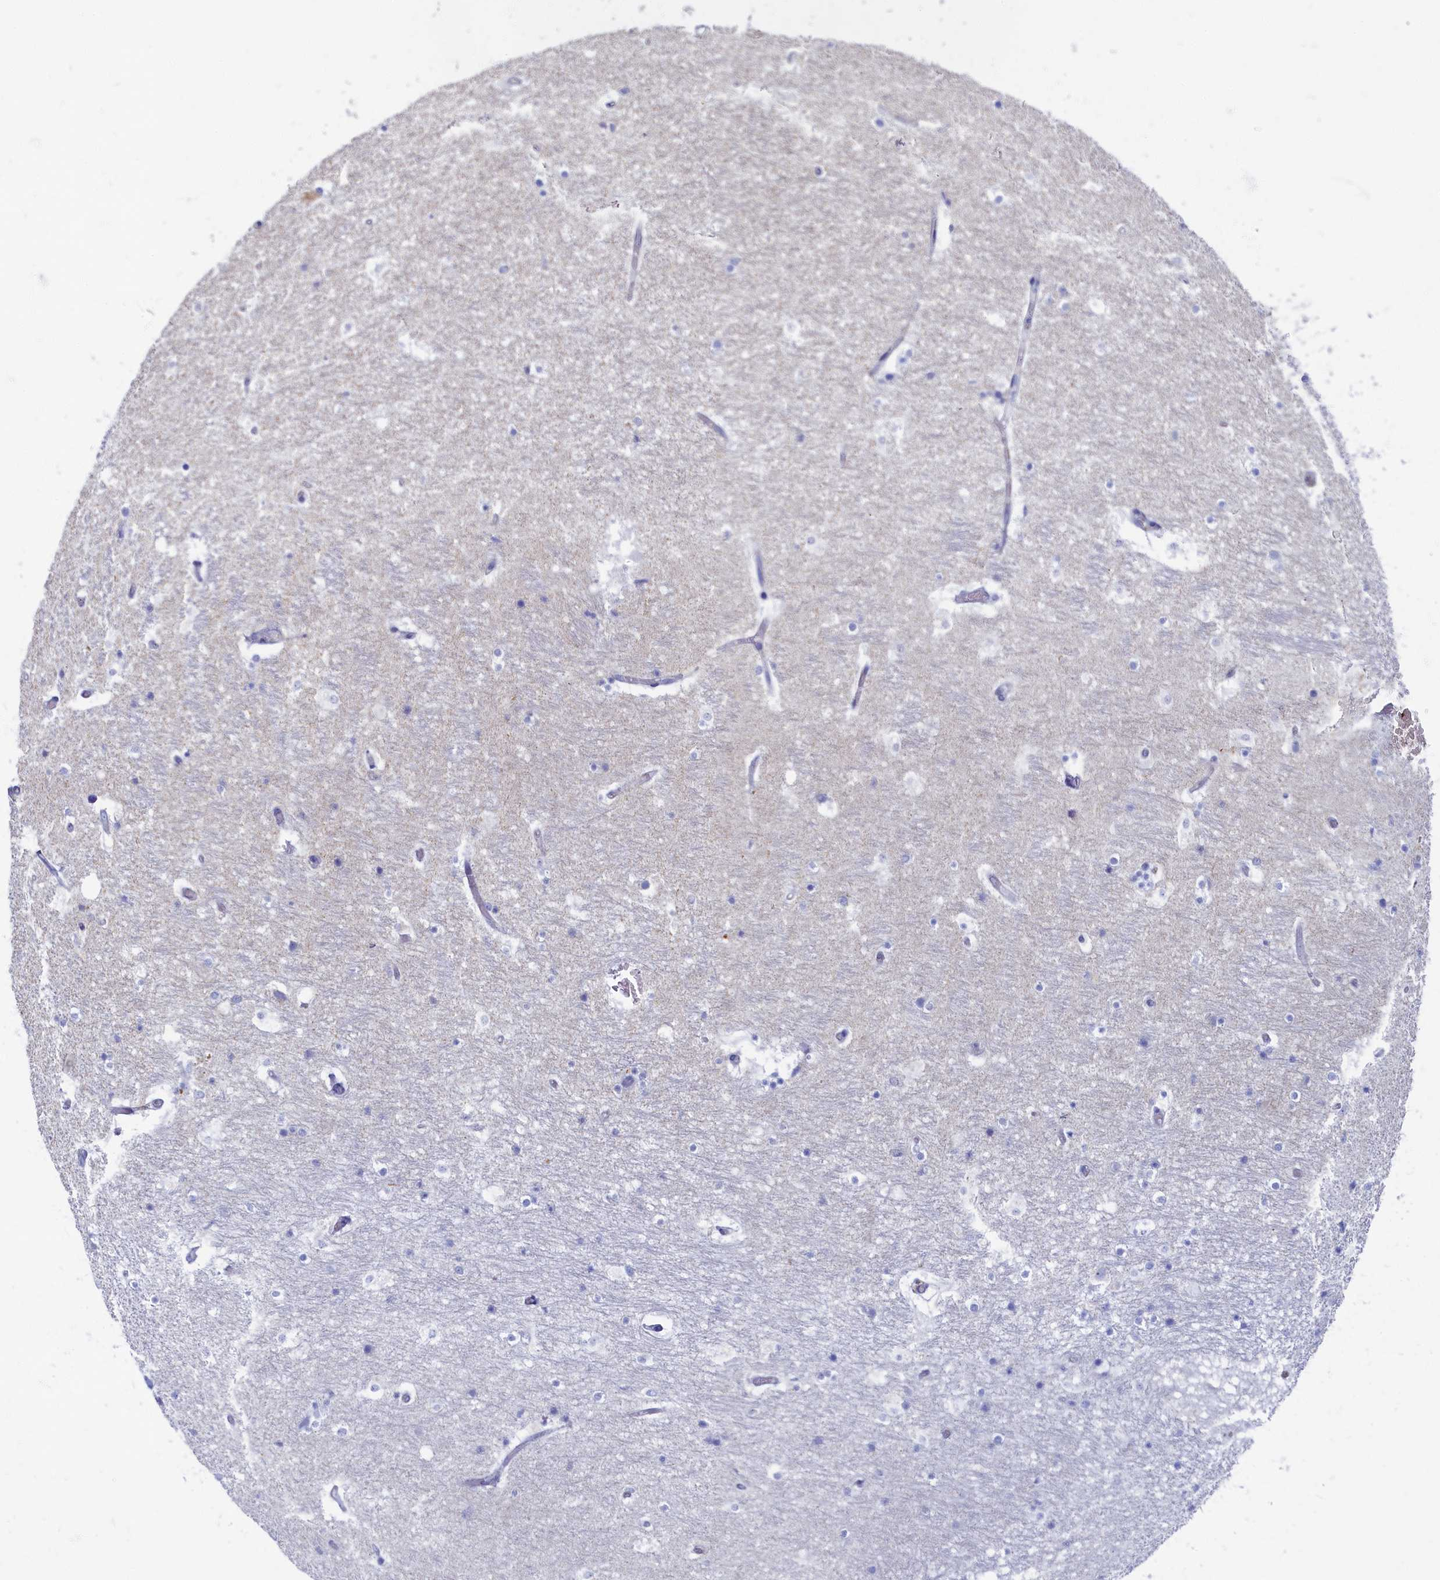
{"staining": {"intensity": "negative", "quantity": "none", "location": "none"}, "tissue": "hippocampus", "cell_type": "Glial cells", "image_type": "normal", "snomed": [{"axis": "morphology", "description": "Normal tissue, NOS"}, {"axis": "topography", "description": "Hippocampus"}], "caption": "IHC photomicrograph of normal hippocampus: human hippocampus stained with DAB displays no significant protein staining in glial cells.", "gene": "OCIAD2", "patient": {"sex": "female", "age": 52}}